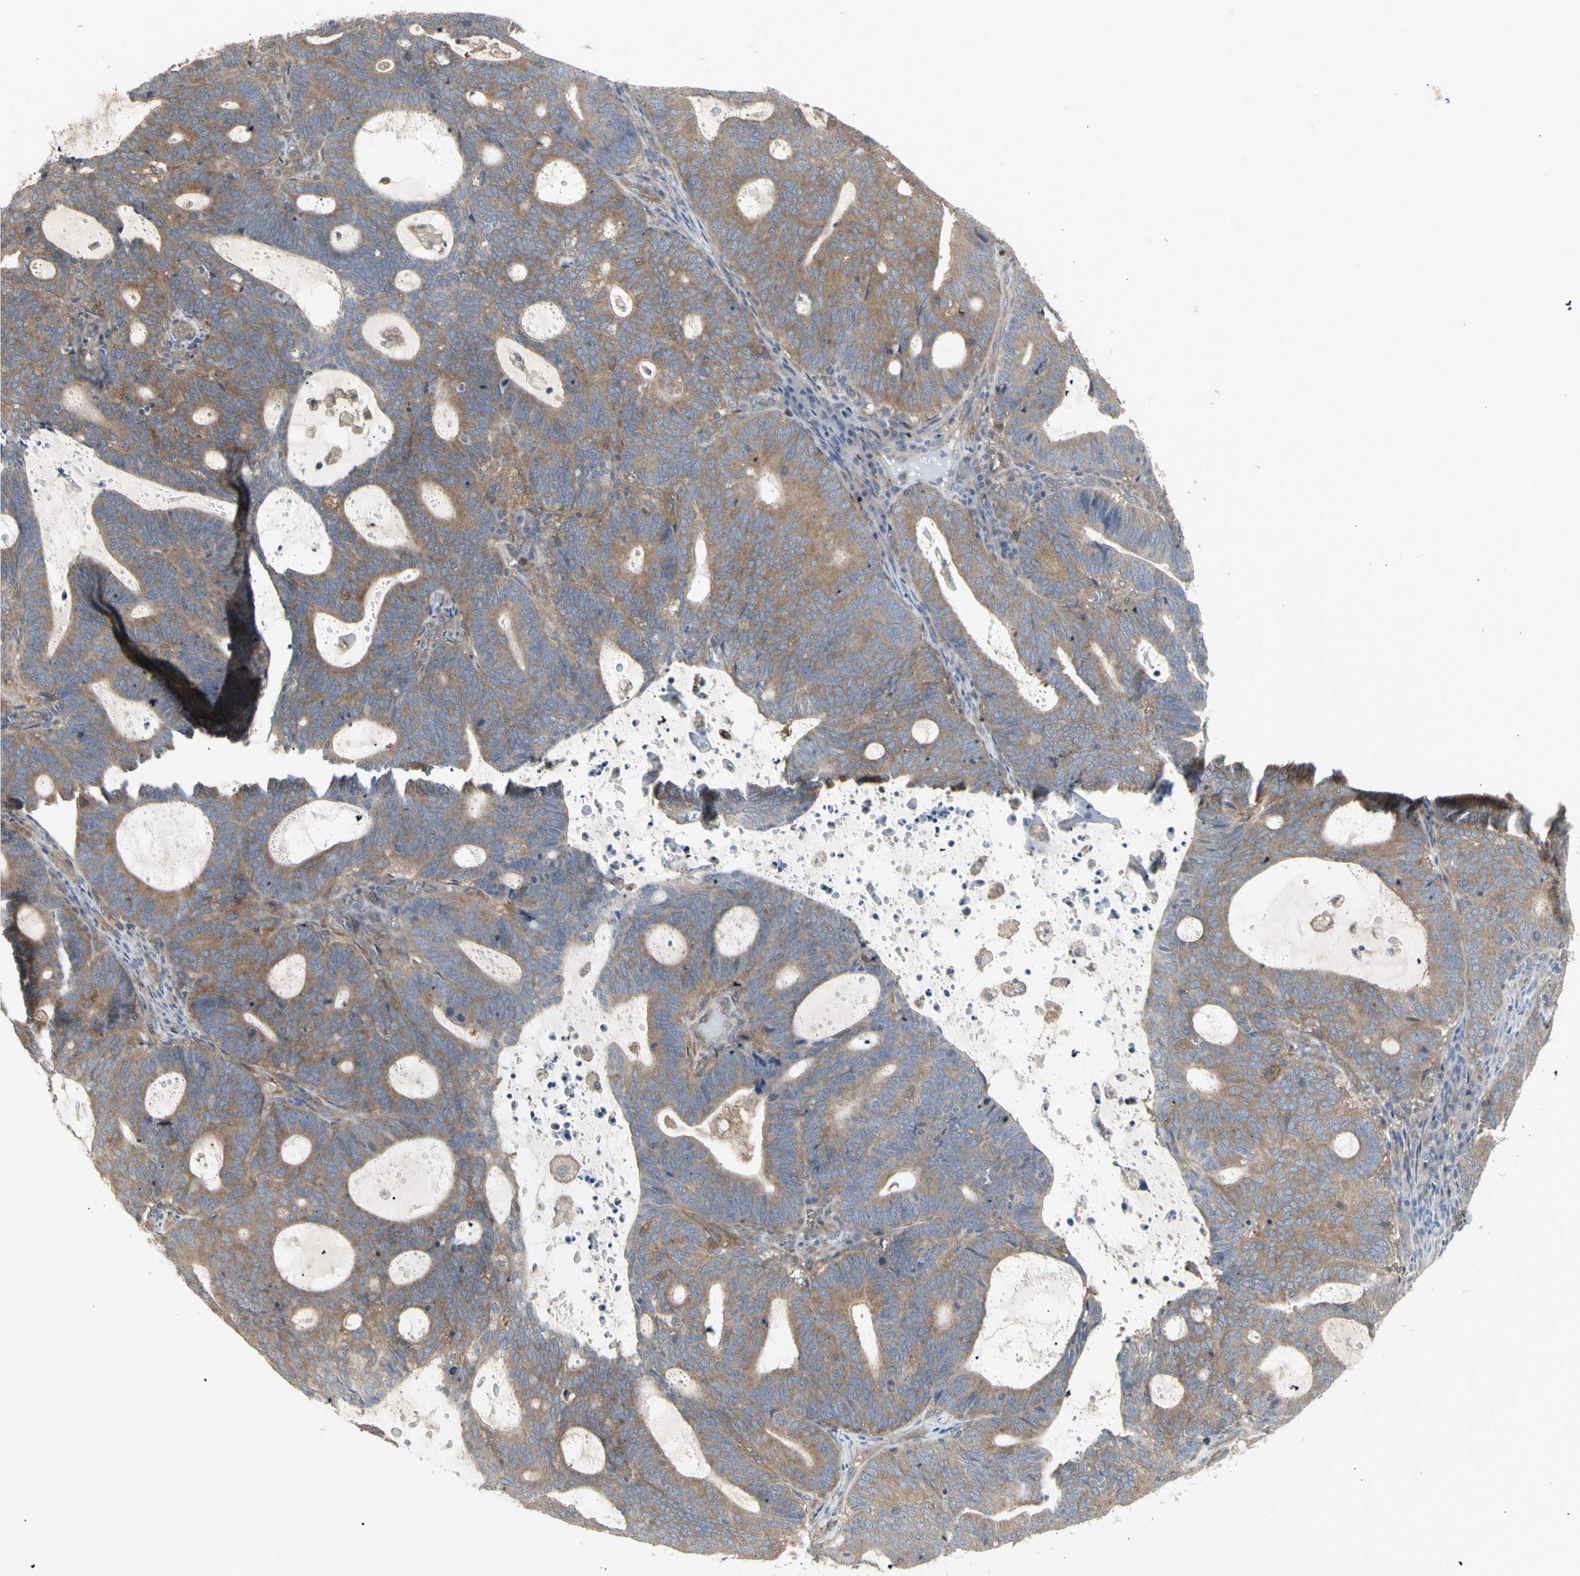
{"staining": {"intensity": "weak", "quantity": ">75%", "location": "cytoplasmic/membranous"}, "tissue": "endometrial cancer", "cell_type": "Tumor cells", "image_type": "cancer", "snomed": [{"axis": "morphology", "description": "Adenocarcinoma, NOS"}, {"axis": "topography", "description": "Uterus"}], "caption": "Protein expression analysis of endometrial cancer reveals weak cytoplasmic/membranous staining in about >75% of tumor cells. Nuclei are stained in blue.", "gene": "CHURC1-FNTB", "patient": {"sex": "female", "age": 83}}